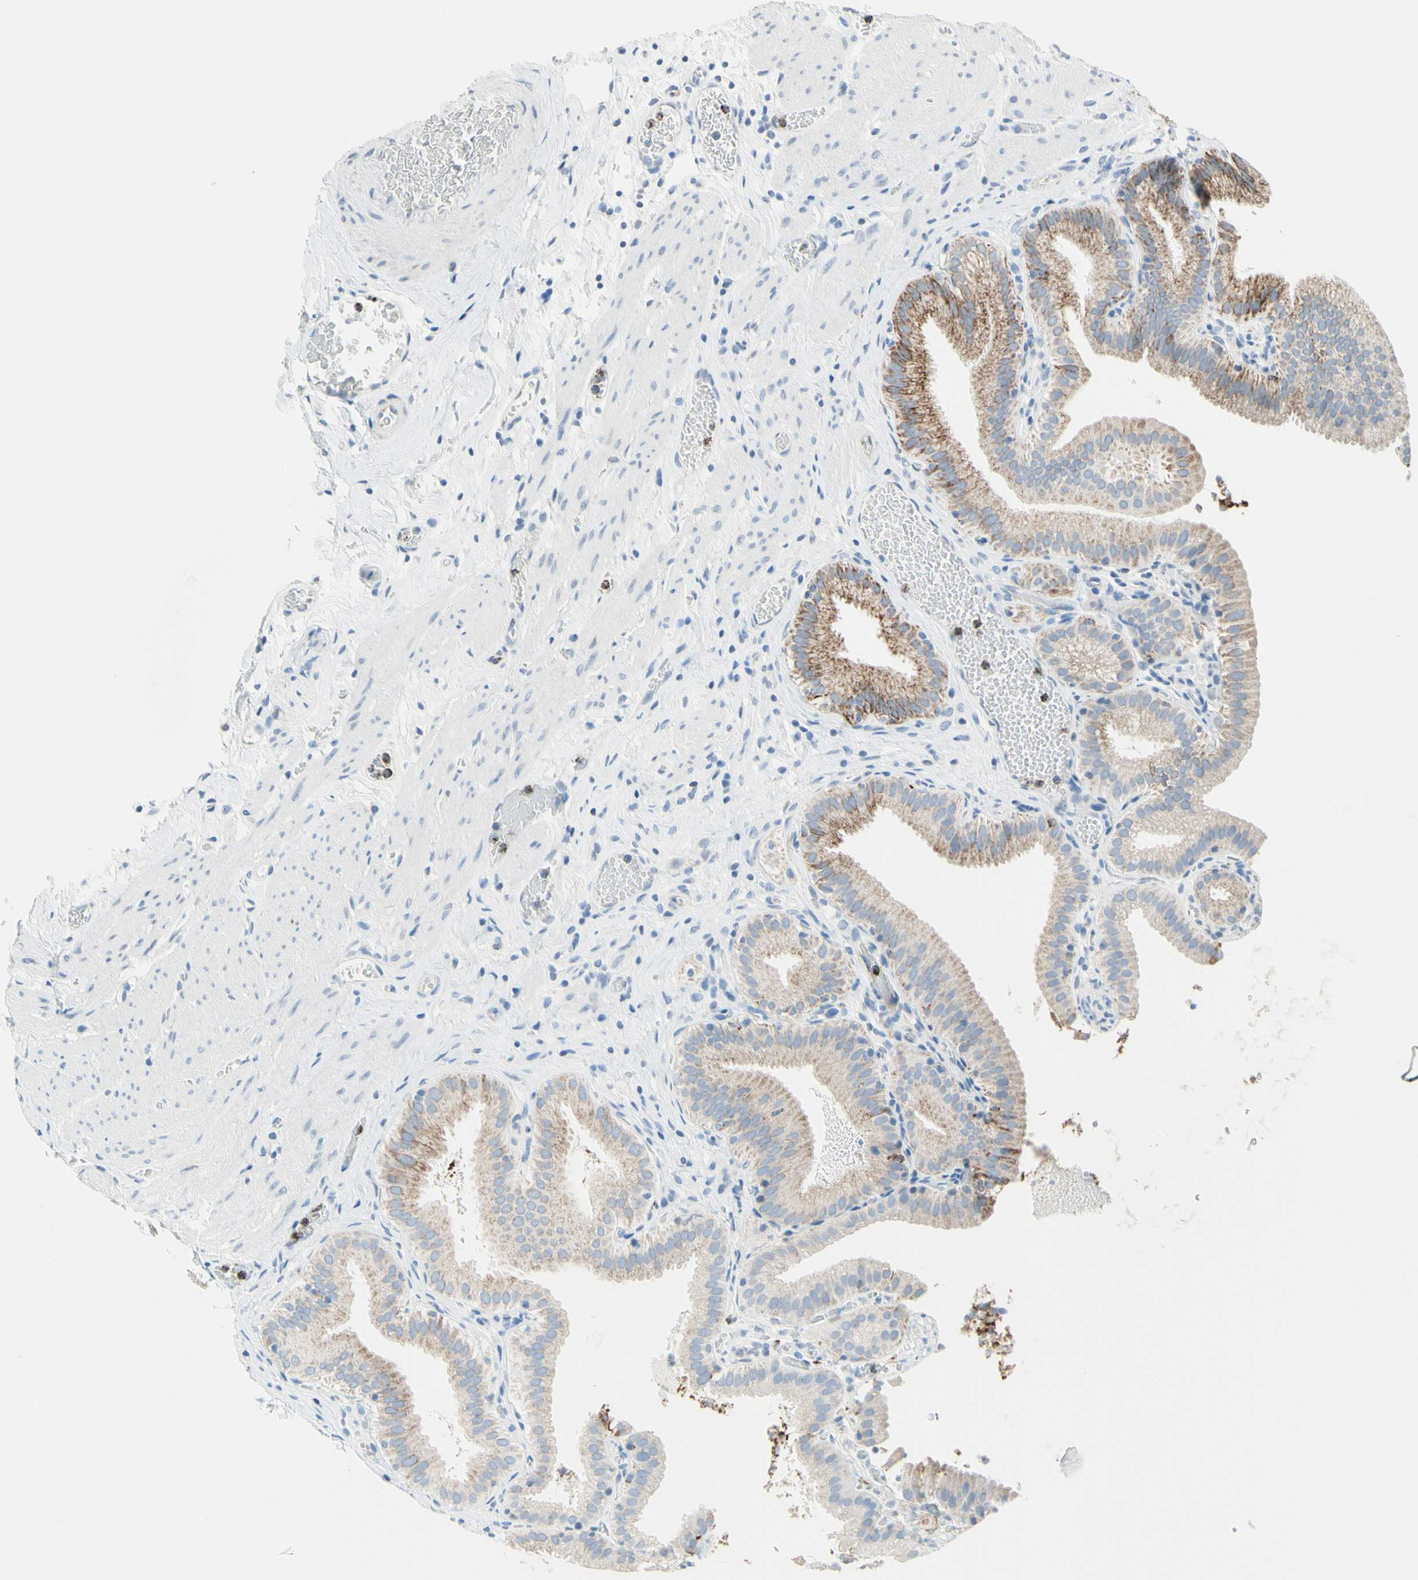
{"staining": {"intensity": "moderate", "quantity": "<25%", "location": "cytoplasmic/membranous"}, "tissue": "gallbladder", "cell_type": "Glandular cells", "image_type": "normal", "snomed": [{"axis": "morphology", "description": "Normal tissue, NOS"}, {"axis": "topography", "description": "Gallbladder"}], "caption": "DAB immunohistochemical staining of normal human gallbladder exhibits moderate cytoplasmic/membranous protein expression in about <25% of glandular cells.", "gene": "CYSLTR1", "patient": {"sex": "male", "age": 54}}